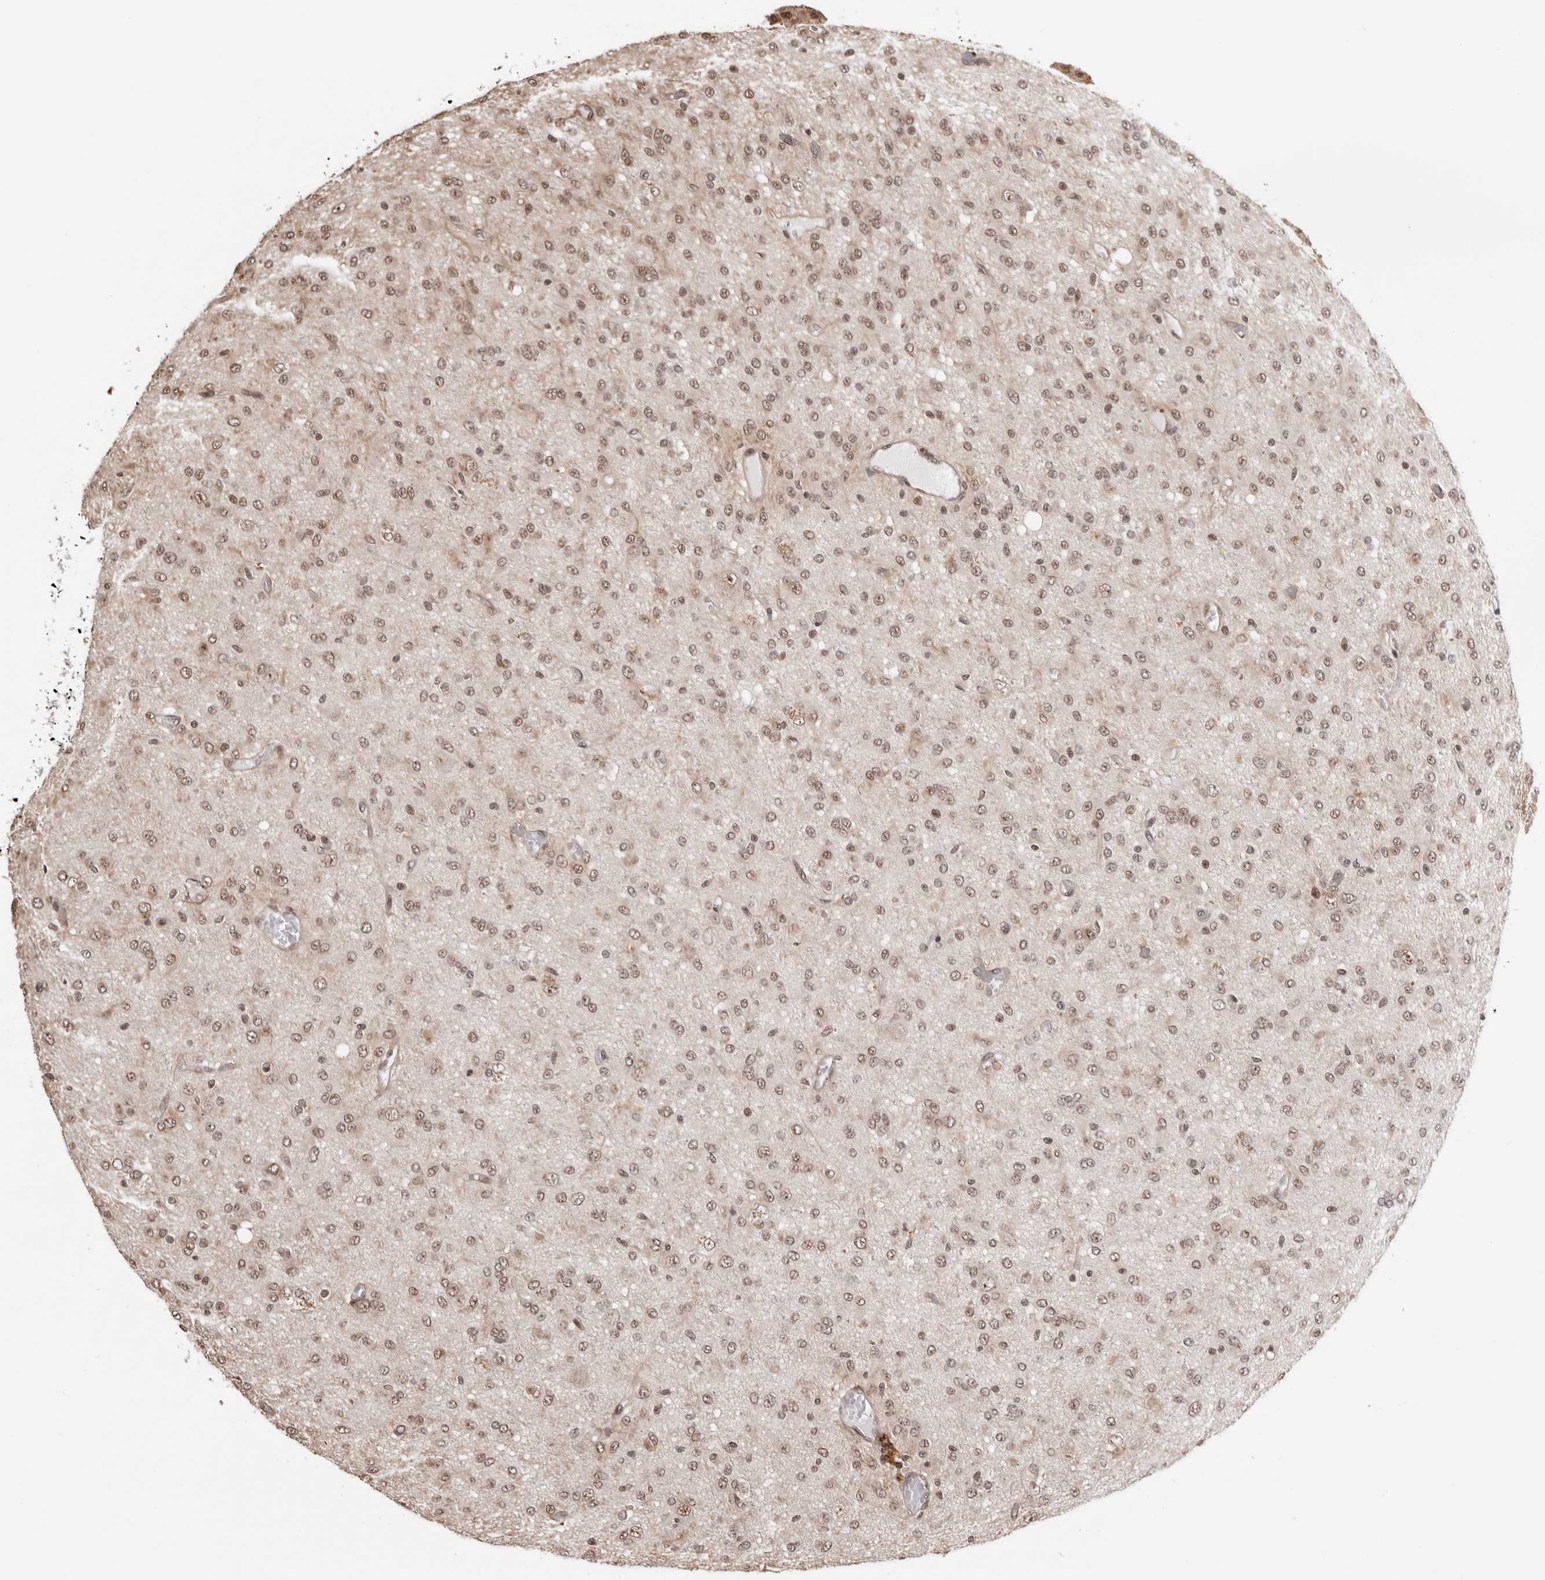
{"staining": {"intensity": "weak", "quantity": ">75%", "location": "nuclear"}, "tissue": "glioma", "cell_type": "Tumor cells", "image_type": "cancer", "snomed": [{"axis": "morphology", "description": "Glioma, malignant, High grade"}, {"axis": "topography", "description": "Brain"}], "caption": "This micrograph shows immunohistochemistry (IHC) staining of human malignant high-grade glioma, with low weak nuclear staining in about >75% of tumor cells.", "gene": "SDE2", "patient": {"sex": "female", "age": 59}}